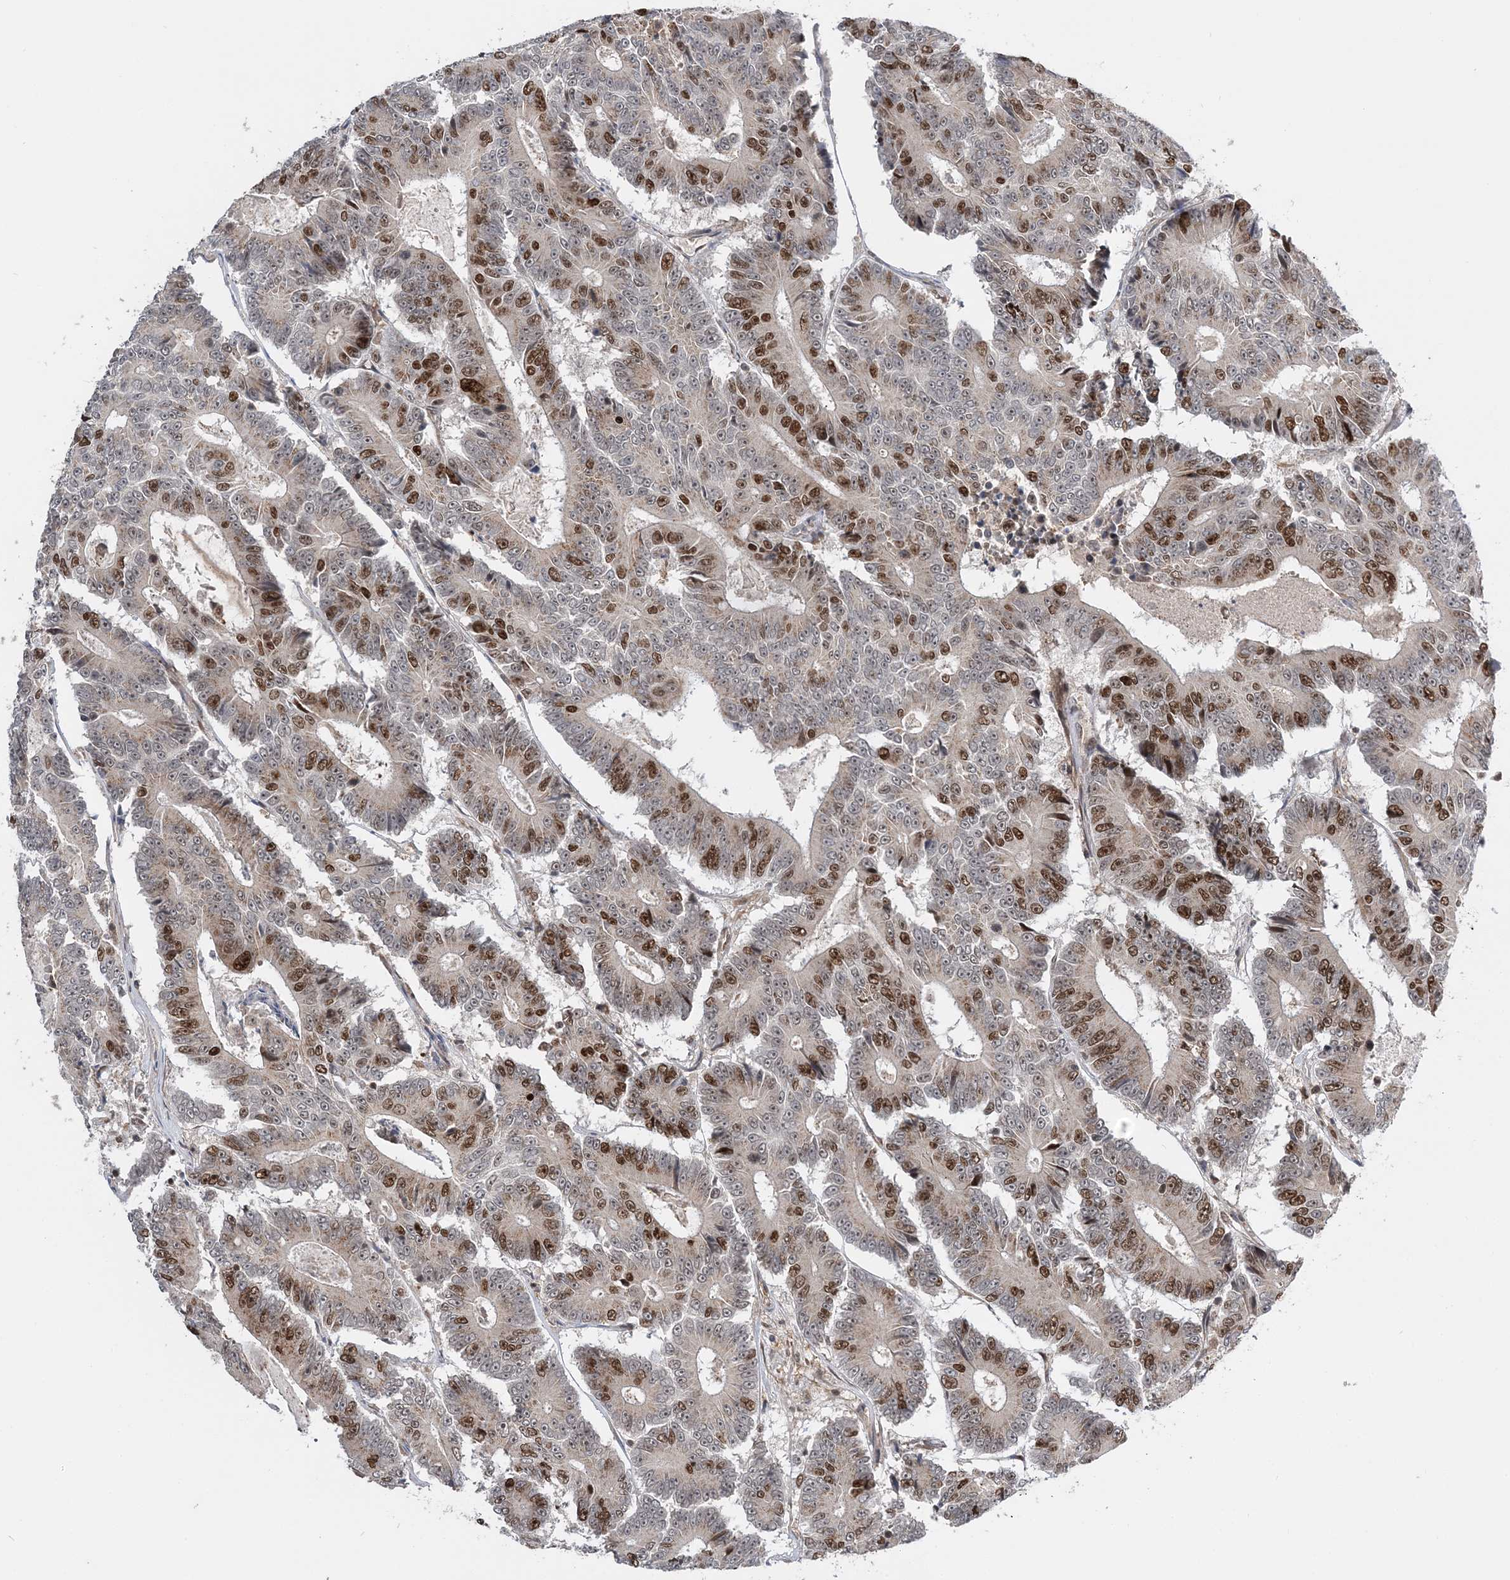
{"staining": {"intensity": "moderate", "quantity": ">75%", "location": "nuclear"}, "tissue": "colorectal cancer", "cell_type": "Tumor cells", "image_type": "cancer", "snomed": [{"axis": "morphology", "description": "Adenocarcinoma, NOS"}, {"axis": "topography", "description": "Colon"}], "caption": "Immunohistochemistry (IHC) image of colorectal adenocarcinoma stained for a protein (brown), which reveals medium levels of moderate nuclear positivity in approximately >75% of tumor cells.", "gene": "KIF4A", "patient": {"sex": "male", "age": 83}}